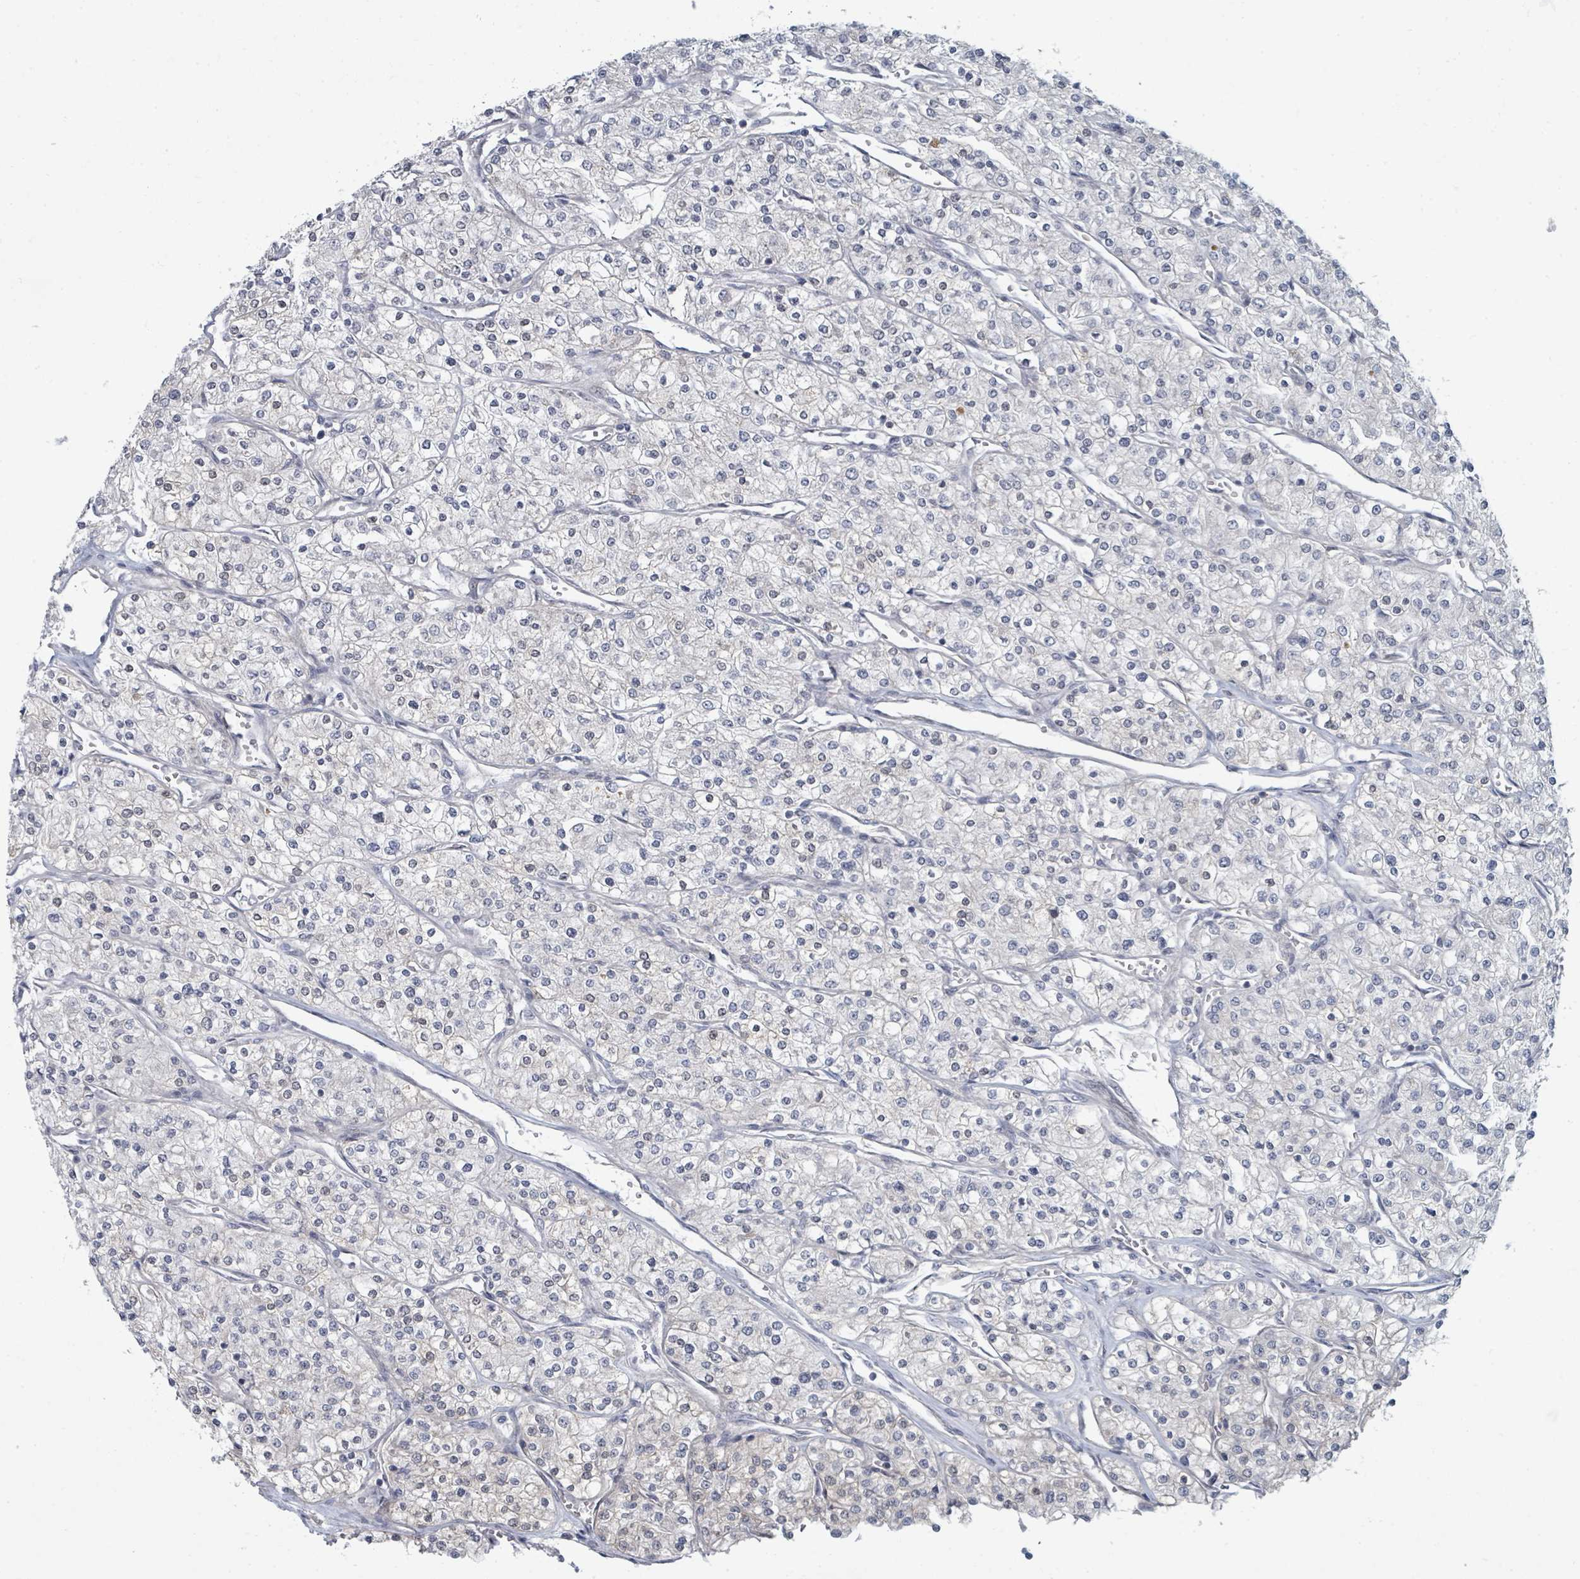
{"staining": {"intensity": "negative", "quantity": "none", "location": "none"}, "tissue": "renal cancer", "cell_type": "Tumor cells", "image_type": "cancer", "snomed": [{"axis": "morphology", "description": "Adenocarcinoma, NOS"}, {"axis": "topography", "description": "Kidney"}], "caption": "An image of human renal cancer (adenocarcinoma) is negative for staining in tumor cells.", "gene": "SLC25A45", "patient": {"sex": "male", "age": 80}}